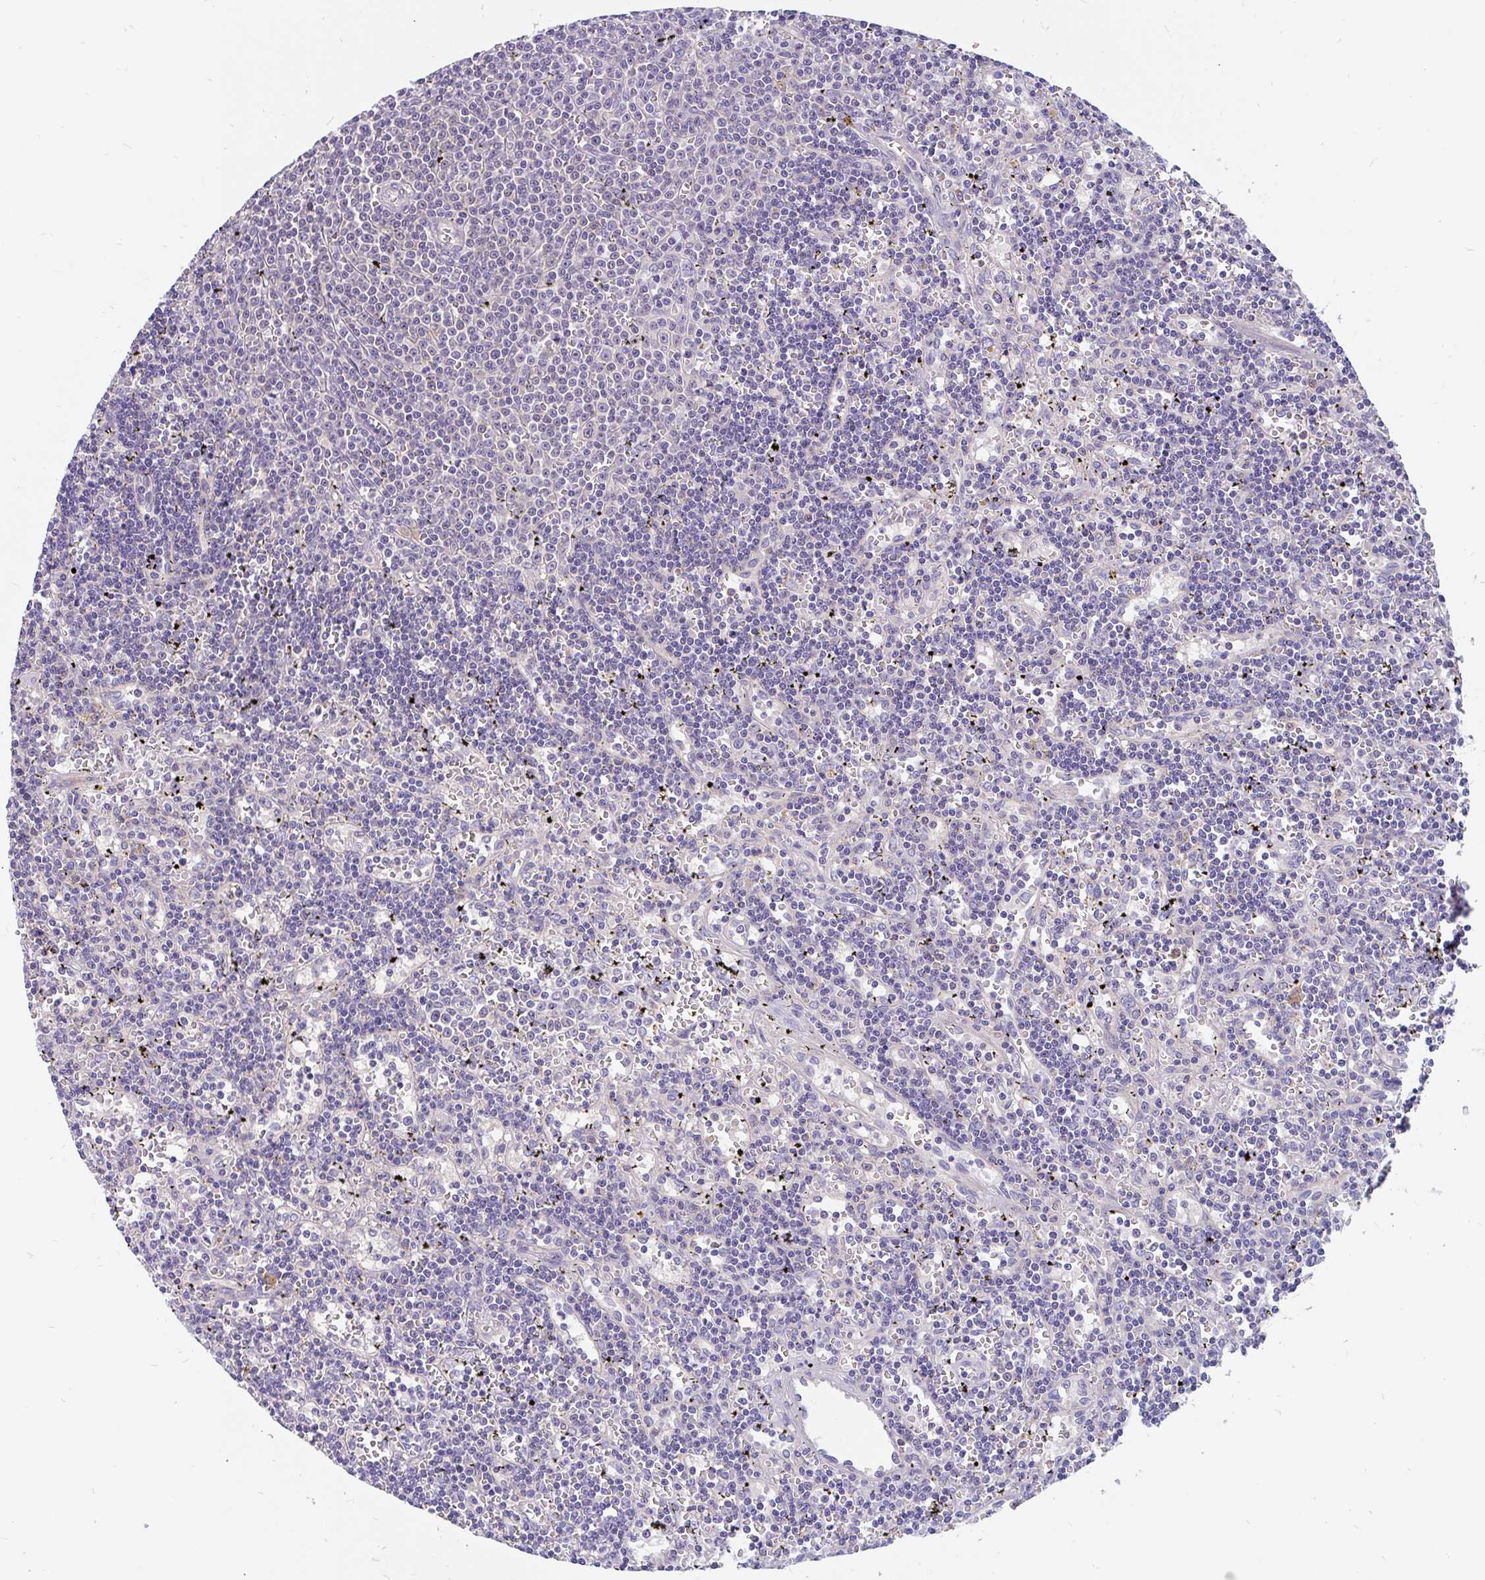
{"staining": {"intensity": "negative", "quantity": "none", "location": "none"}, "tissue": "lymphoma", "cell_type": "Tumor cells", "image_type": "cancer", "snomed": [{"axis": "morphology", "description": "Malignant lymphoma, non-Hodgkin's type, Low grade"}, {"axis": "topography", "description": "Spleen"}], "caption": "Immunohistochemistry (IHC) of human lymphoma exhibits no positivity in tumor cells.", "gene": "LRRC26", "patient": {"sex": "male", "age": 60}}